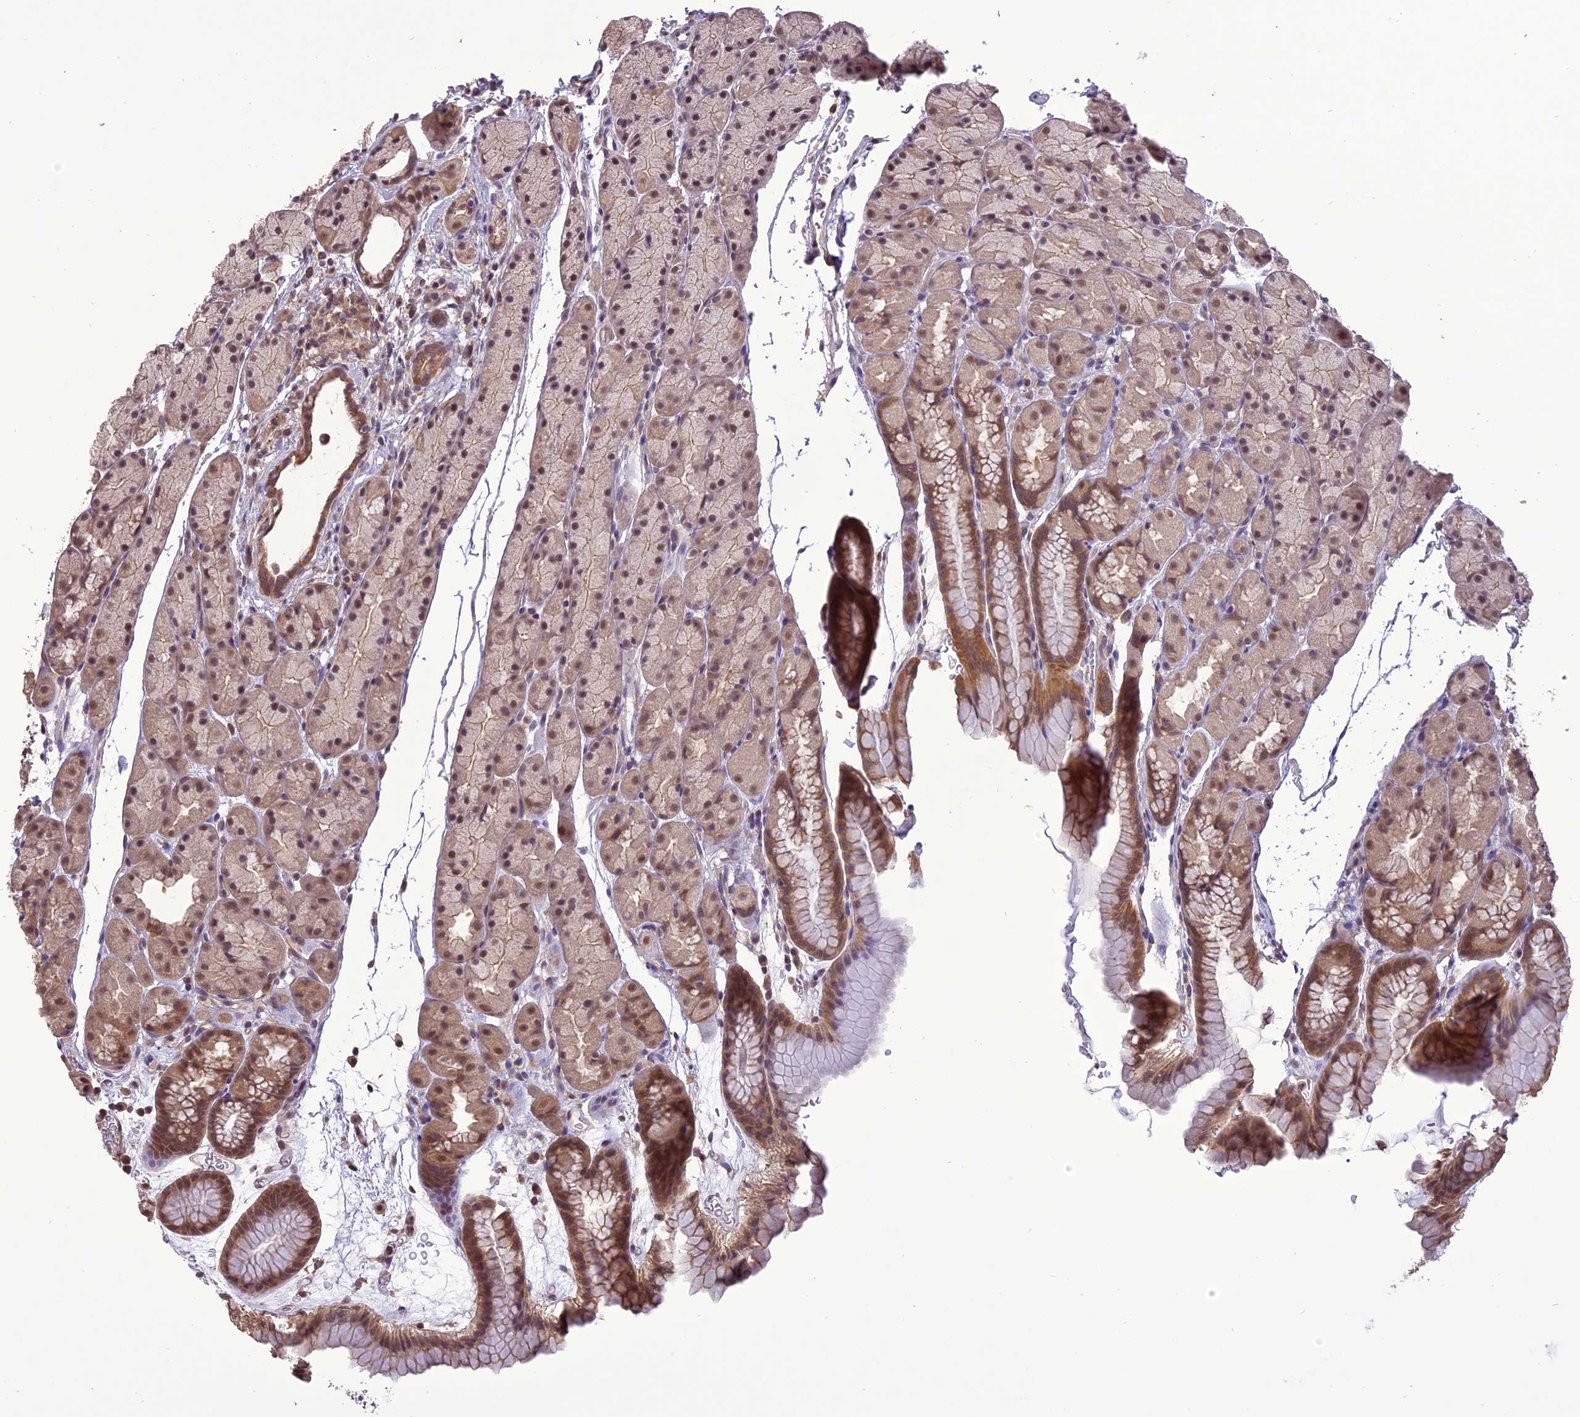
{"staining": {"intensity": "moderate", "quantity": ">75%", "location": "cytoplasmic/membranous,nuclear"}, "tissue": "stomach", "cell_type": "Glandular cells", "image_type": "normal", "snomed": [{"axis": "morphology", "description": "Normal tissue, NOS"}, {"axis": "topography", "description": "Stomach, upper"}, {"axis": "topography", "description": "Stomach"}], "caption": "The immunohistochemical stain highlights moderate cytoplasmic/membranous,nuclear positivity in glandular cells of unremarkable stomach.", "gene": "TIGD7", "patient": {"sex": "male", "age": 47}}